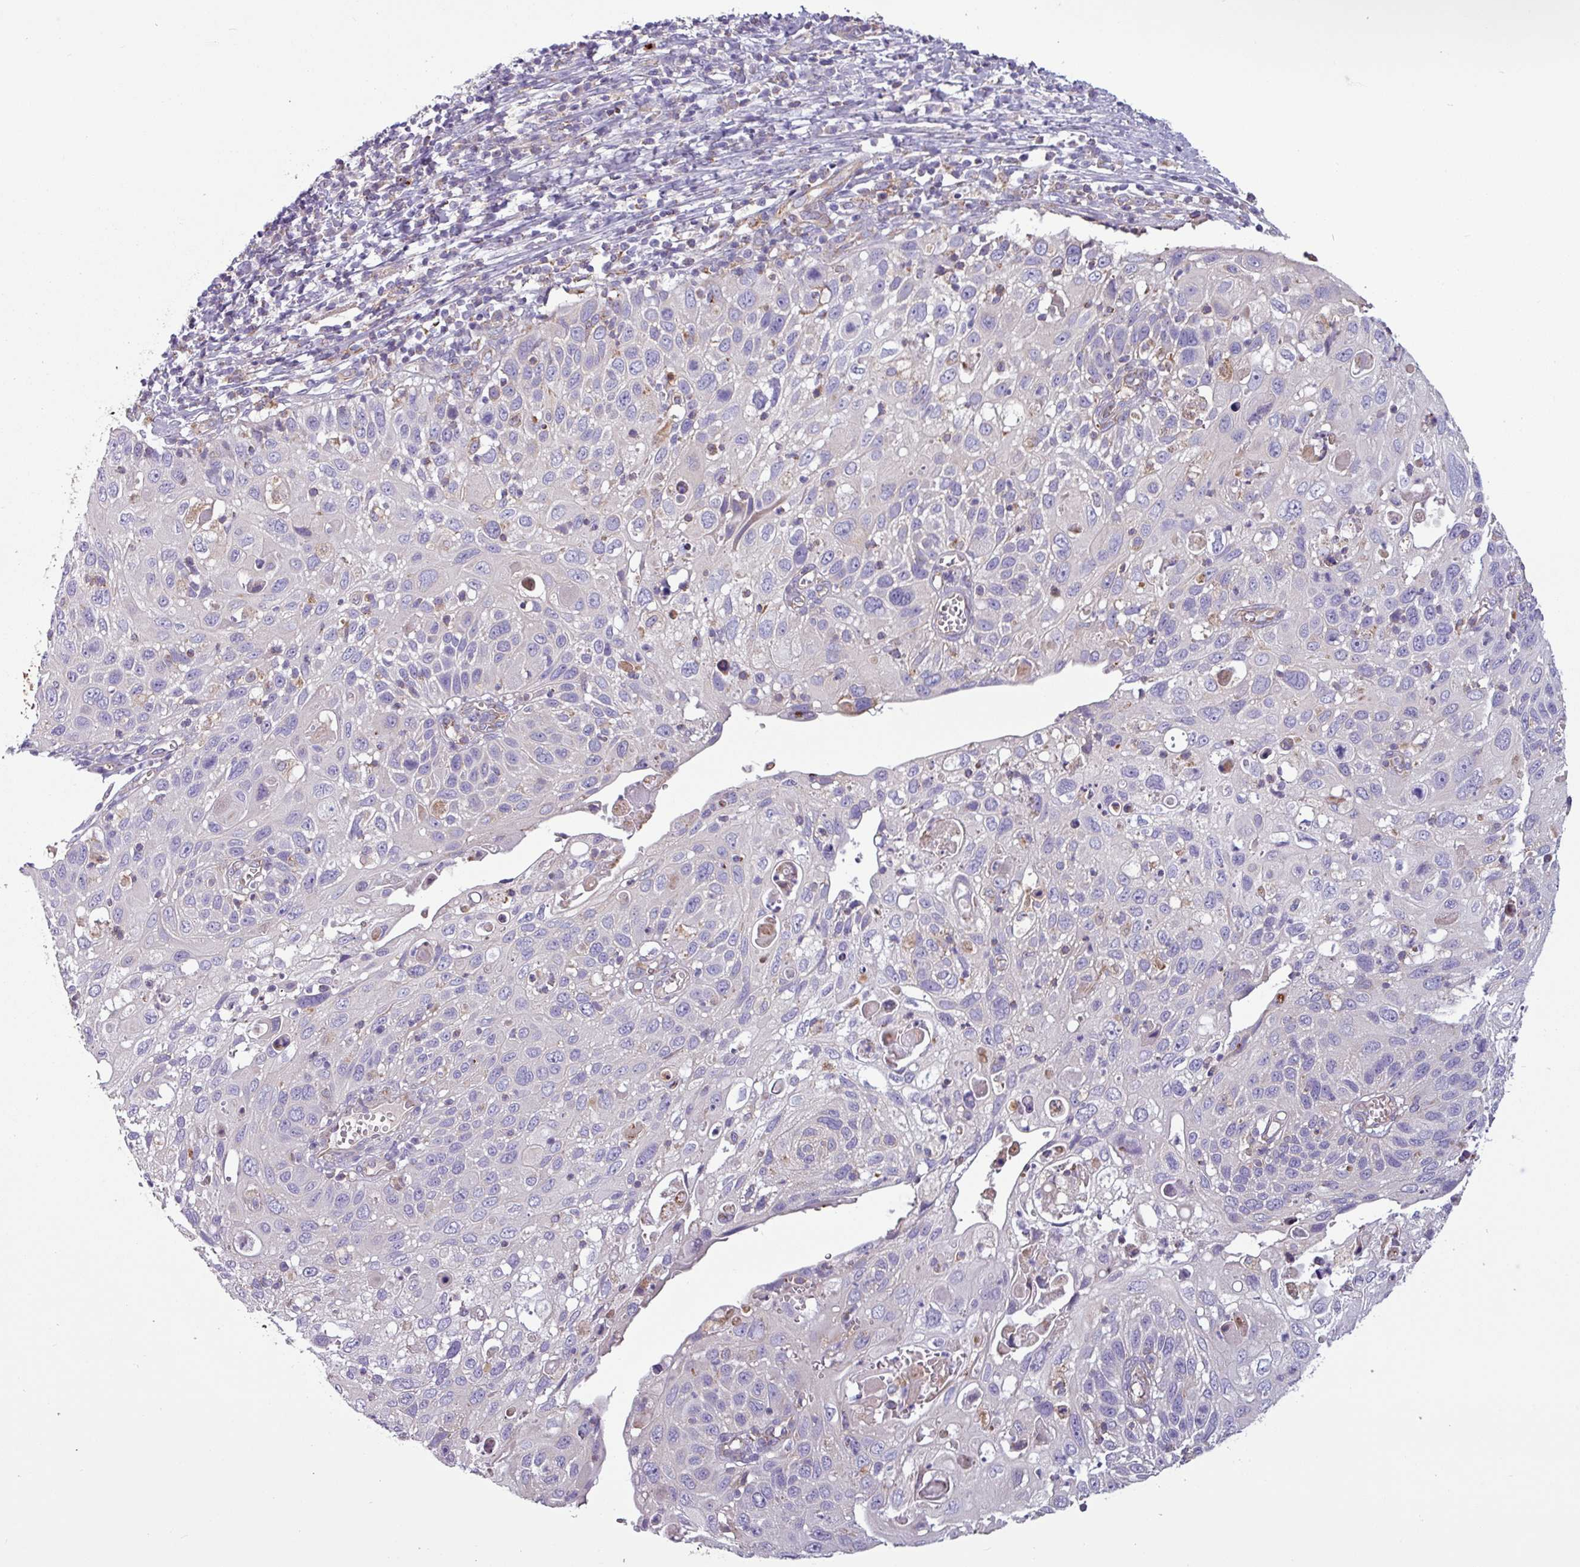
{"staining": {"intensity": "negative", "quantity": "none", "location": "none"}, "tissue": "cervical cancer", "cell_type": "Tumor cells", "image_type": "cancer", "snomed": [{"axis": "morphology", "description": "Squamous cell carcinoma, NOS"}, {"axis": "topography", "description": "Cervix"}], "caption": "This histopathology image is of squamous cell carcinoma (cervical) stained with immunohistochemistry (IHC) to label a protein in brown with the nuclei are counter-stained blue. There is no staining in tumor cells. (DAB IHC visualized using brightfield microscopy, high magnification).", "gene": "CAMK1", "patient": {"sex": "female", "age": 70}}